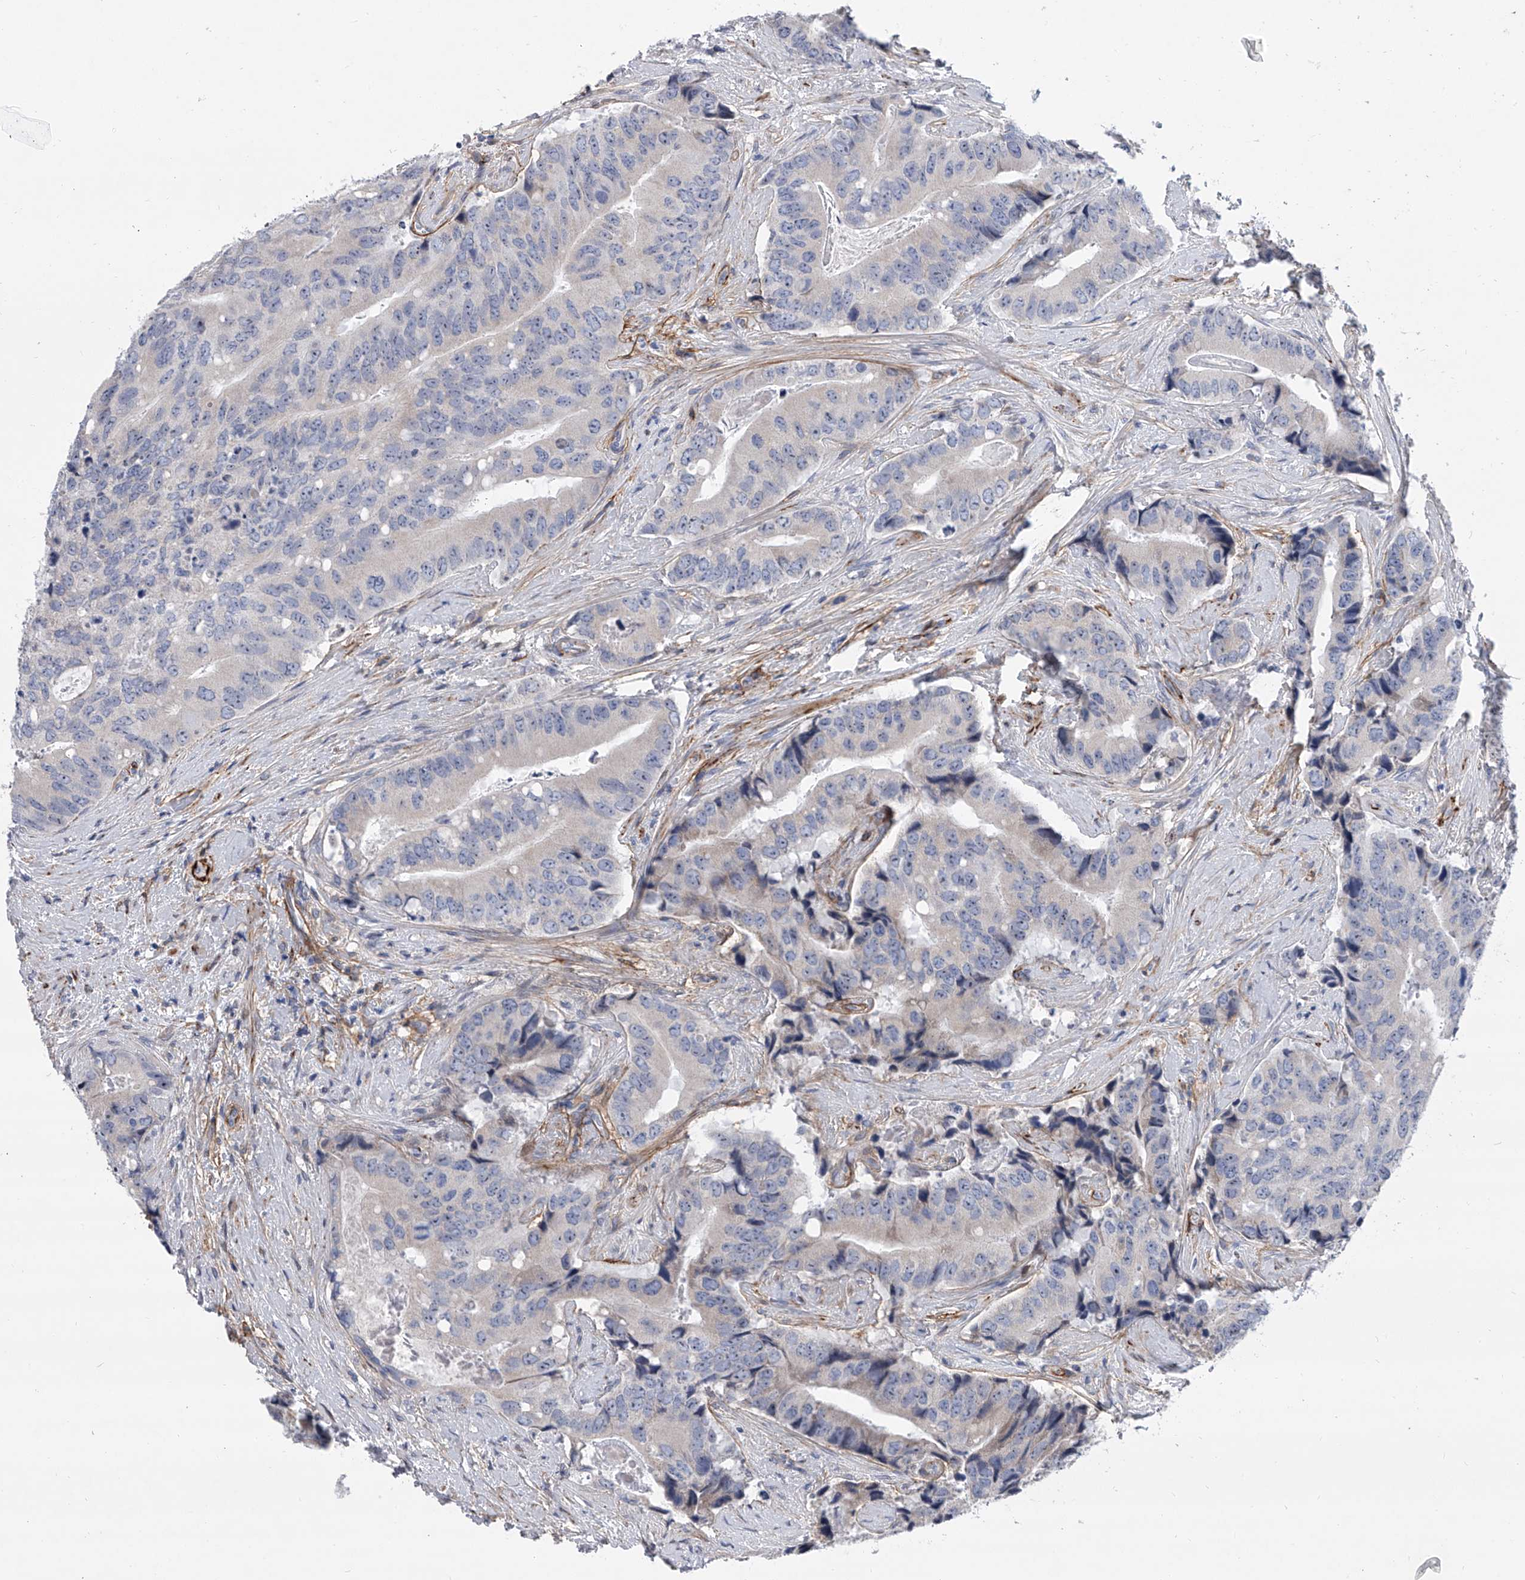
{"staining": {"intensity": "negative", "quantity": "none", "location": "none"}, "tissue": "prostate cancer", "cell_type": "Tumor cells", "image_type": "cancer", "snomed": [{"axis": "morphology", "description": "Adenocarcinoma, High grade"}, {"axis": "topography", "description": "Prostate"}], "caption": "A micrograph of human high-grade adenocarcinoma (prostate) is negative for staining in tumor cells.", "gene": "ALG14", "patient": {"sex": "male", "age": 70}}